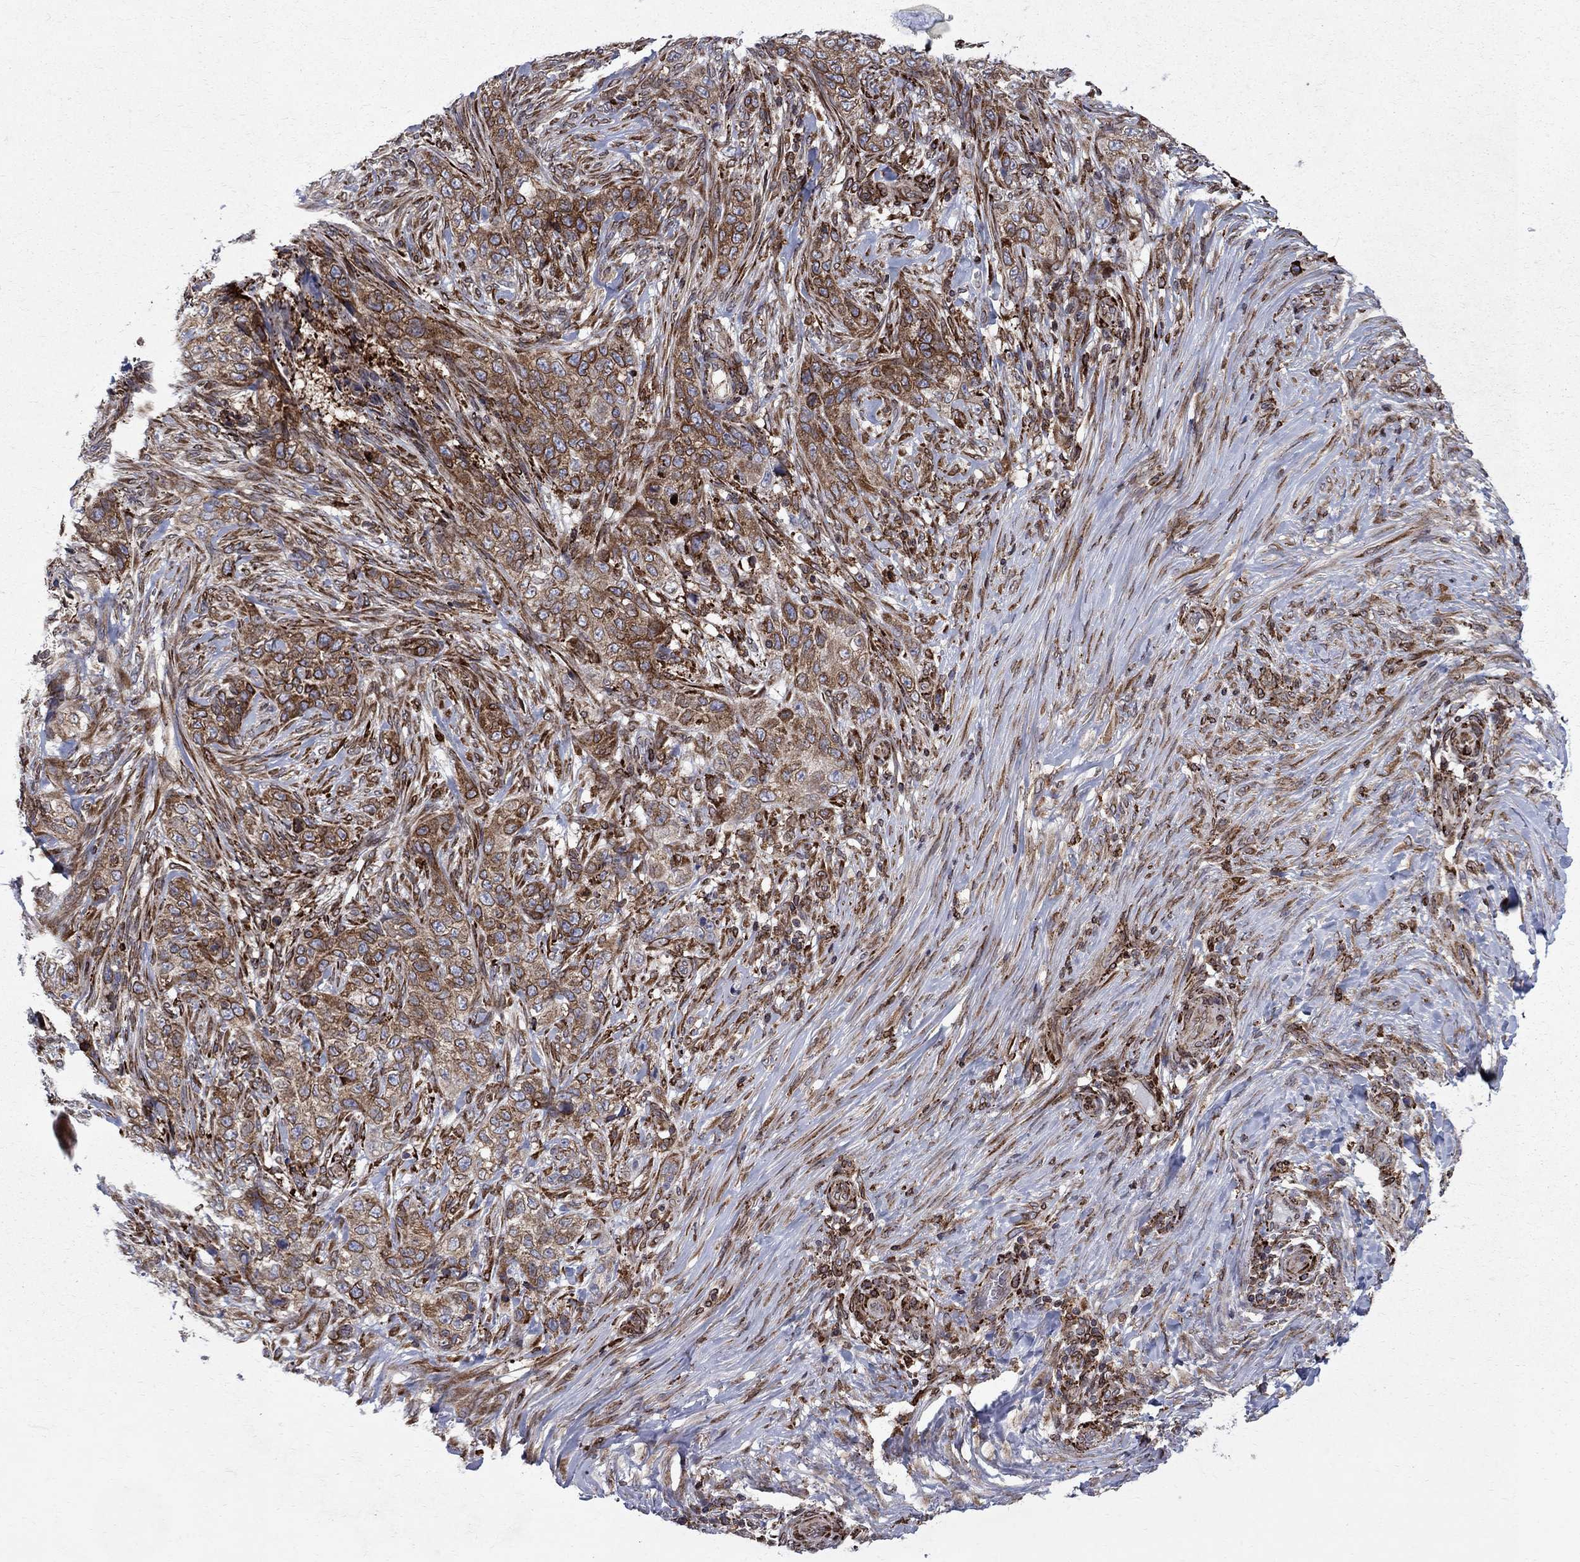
{"staining": {"intensity": "moderate", "quantity": ">75%", "location": "cytoplasmic/membranous,nuclear"}, "tissue": "skin cancer", "cell_type": "Tumor cells", "image_type": "cancer", "snomed": [{"axis": "morphology", "description": "Basal cell carcinoma"}, {"axis": "topography", "description": "Skin"}], "caption": "Immunohistochemistry (DAB) staining of human skin cancer (basal cell carcinoma) reveals moderate cytoplasmic/membranous and nuclear protein staining in about >75% of tumor cells.", "gene": "CAB39L", "patient": {"sex": "female", "age": 69}}